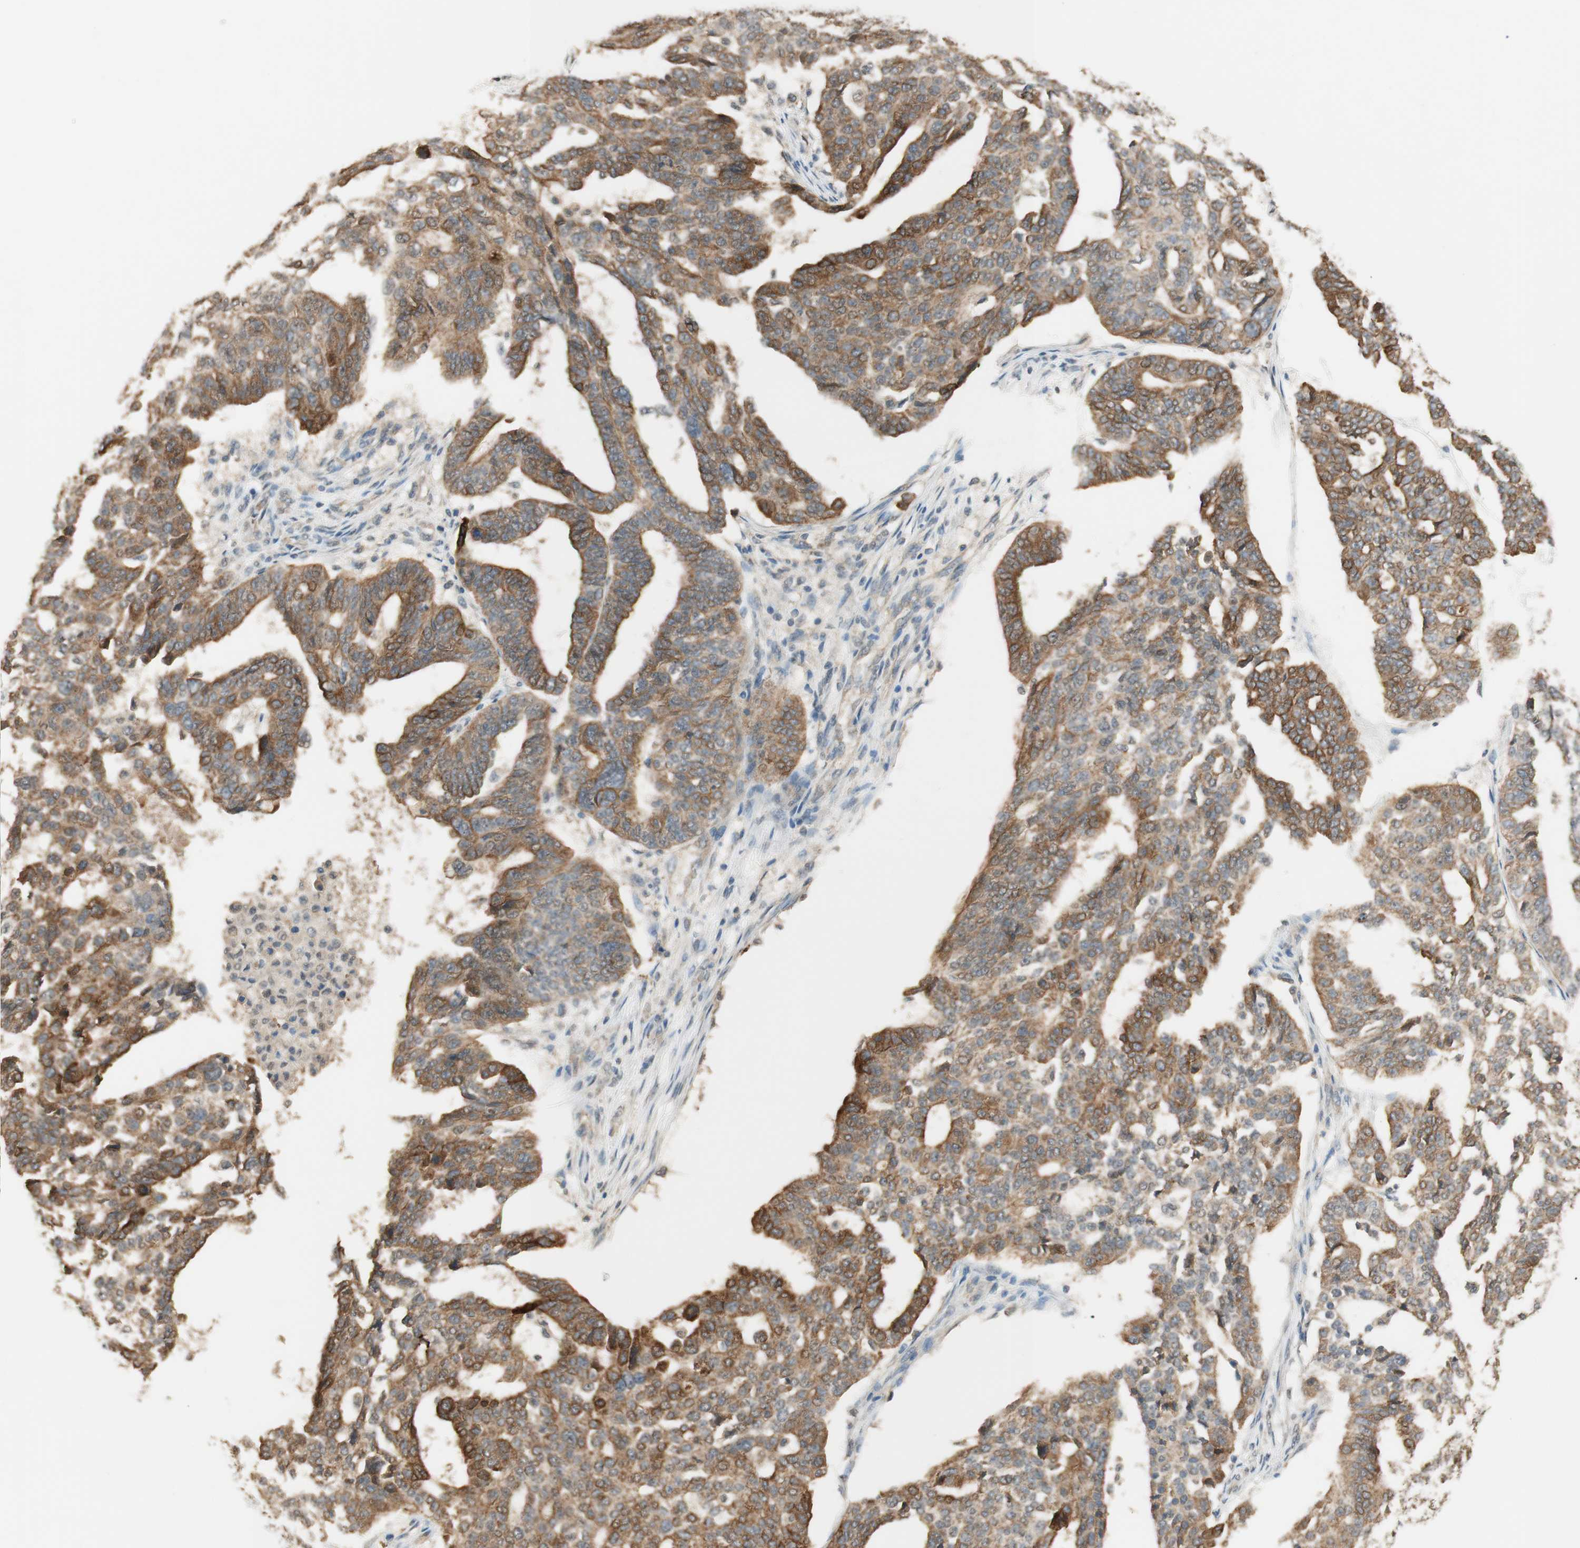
{"staining": {"intensity": "moderate", "quantity": ">75%", "location": "cytoplasmic/membranous"}, "tissue": "ovarian cancer", "cell_type": "Tumor cells", "image_type": "cancer", "snomed": [{"axis": "morphology", "description": "Cystadenocarcinoma, serous, NOS"}, {"axis": "topography", "description": "Ovary"}], "caption": "Immunohistochemistry (DAB) staining of human ovarian cancer (serous cystadenocarcinoma) exhibits moderate cytoplasmic/membranous protein positivity in about >75% of tumor cells.", "gene": "SPINT2", "patient": {"sex": "female", "age": 59}}